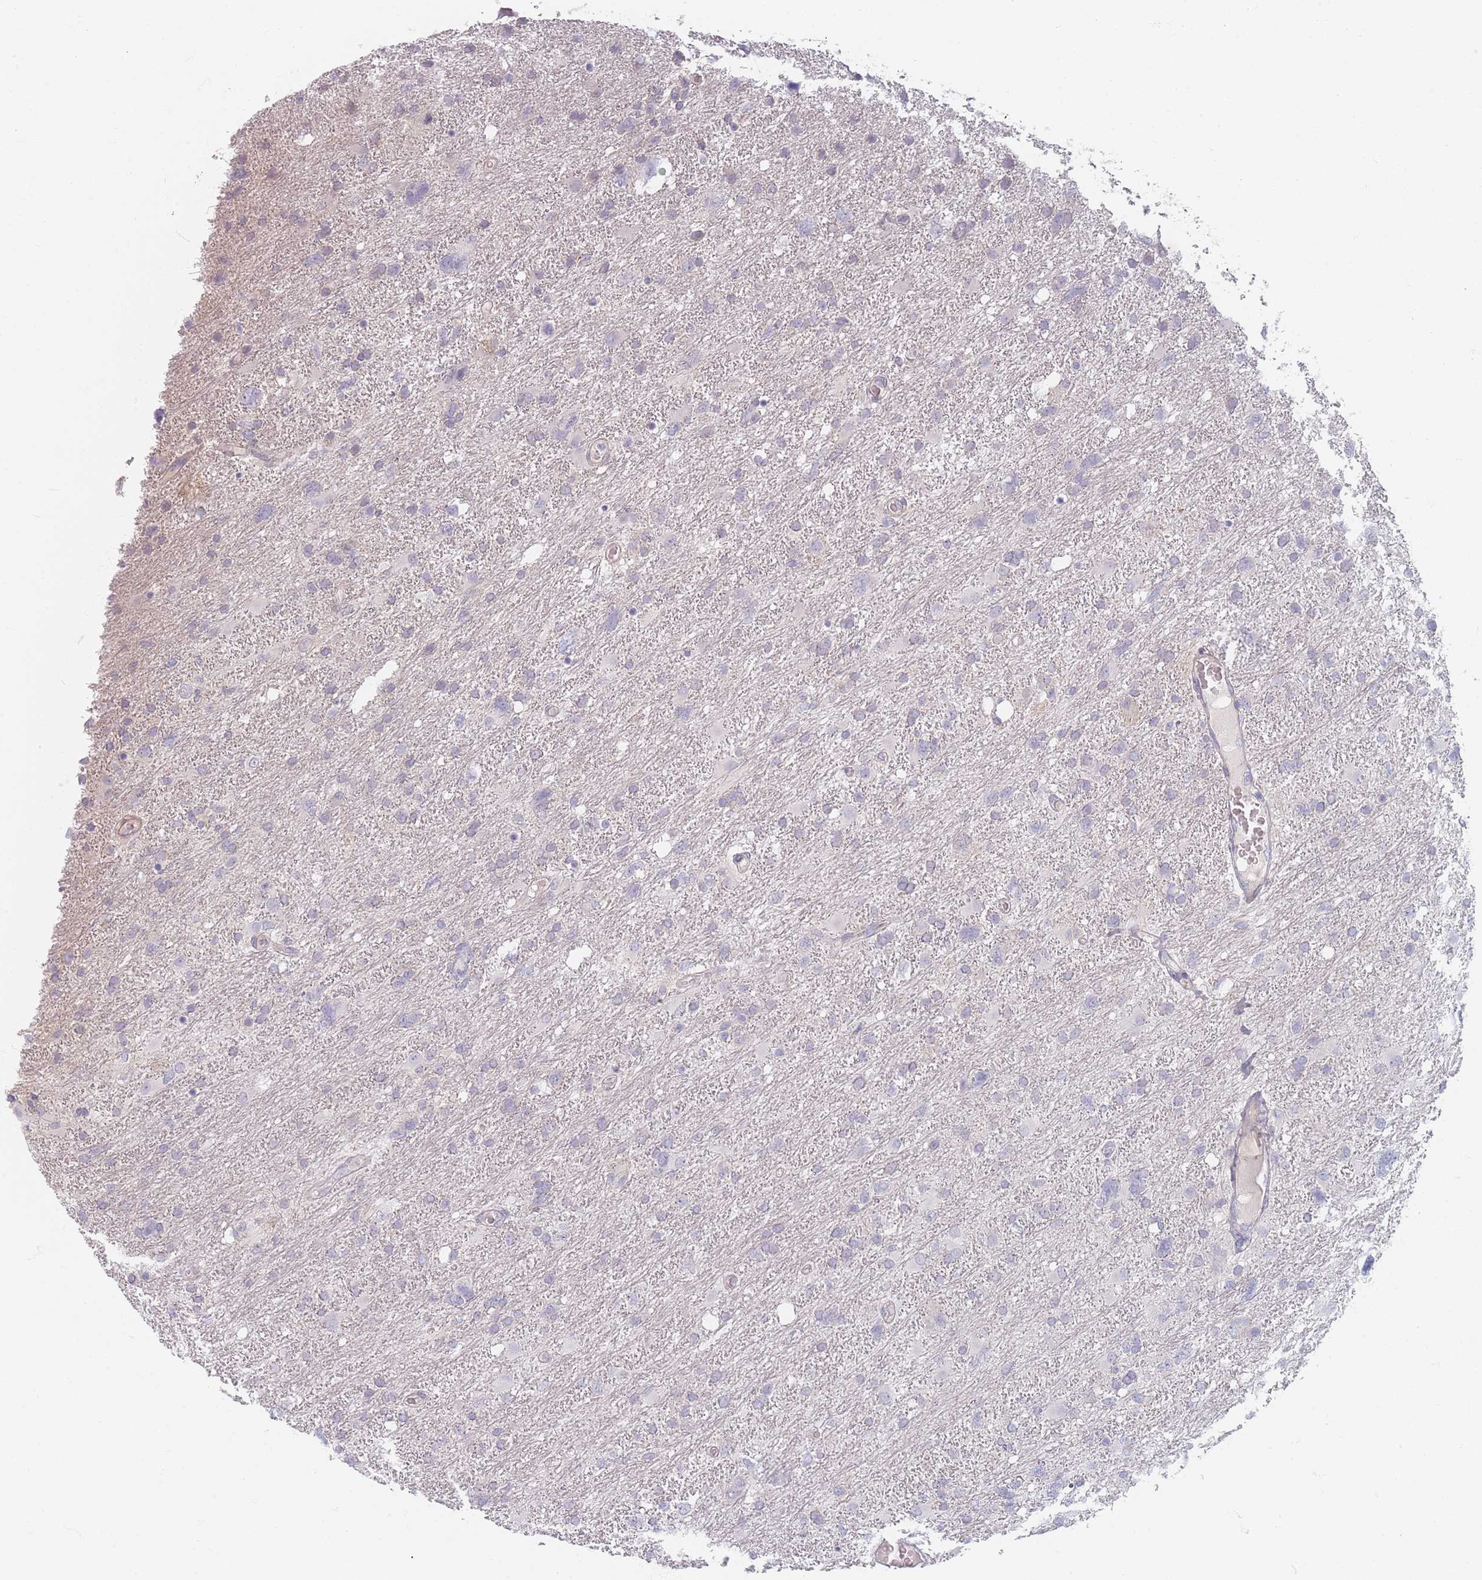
{"staining": {"intensity": "negative", "quantity": "none", "location": "none"}, "tissue": "glioma", "cell_type": "Tumor cells", "image_type": "cancer", "snomed": [{"axis": "morphology", "description": "Glioma, malignant, High grade"}, {"axis": "topography", "description": "Brain"}], "caption": "DAB (3,3'-diaminobenzidine) immunohistochemical staining of malignant high-grade glioma exhibits no significant expression in tumor cells.", "gene": "TMOD1", "patient": {"sex": "male", "age": 61}}